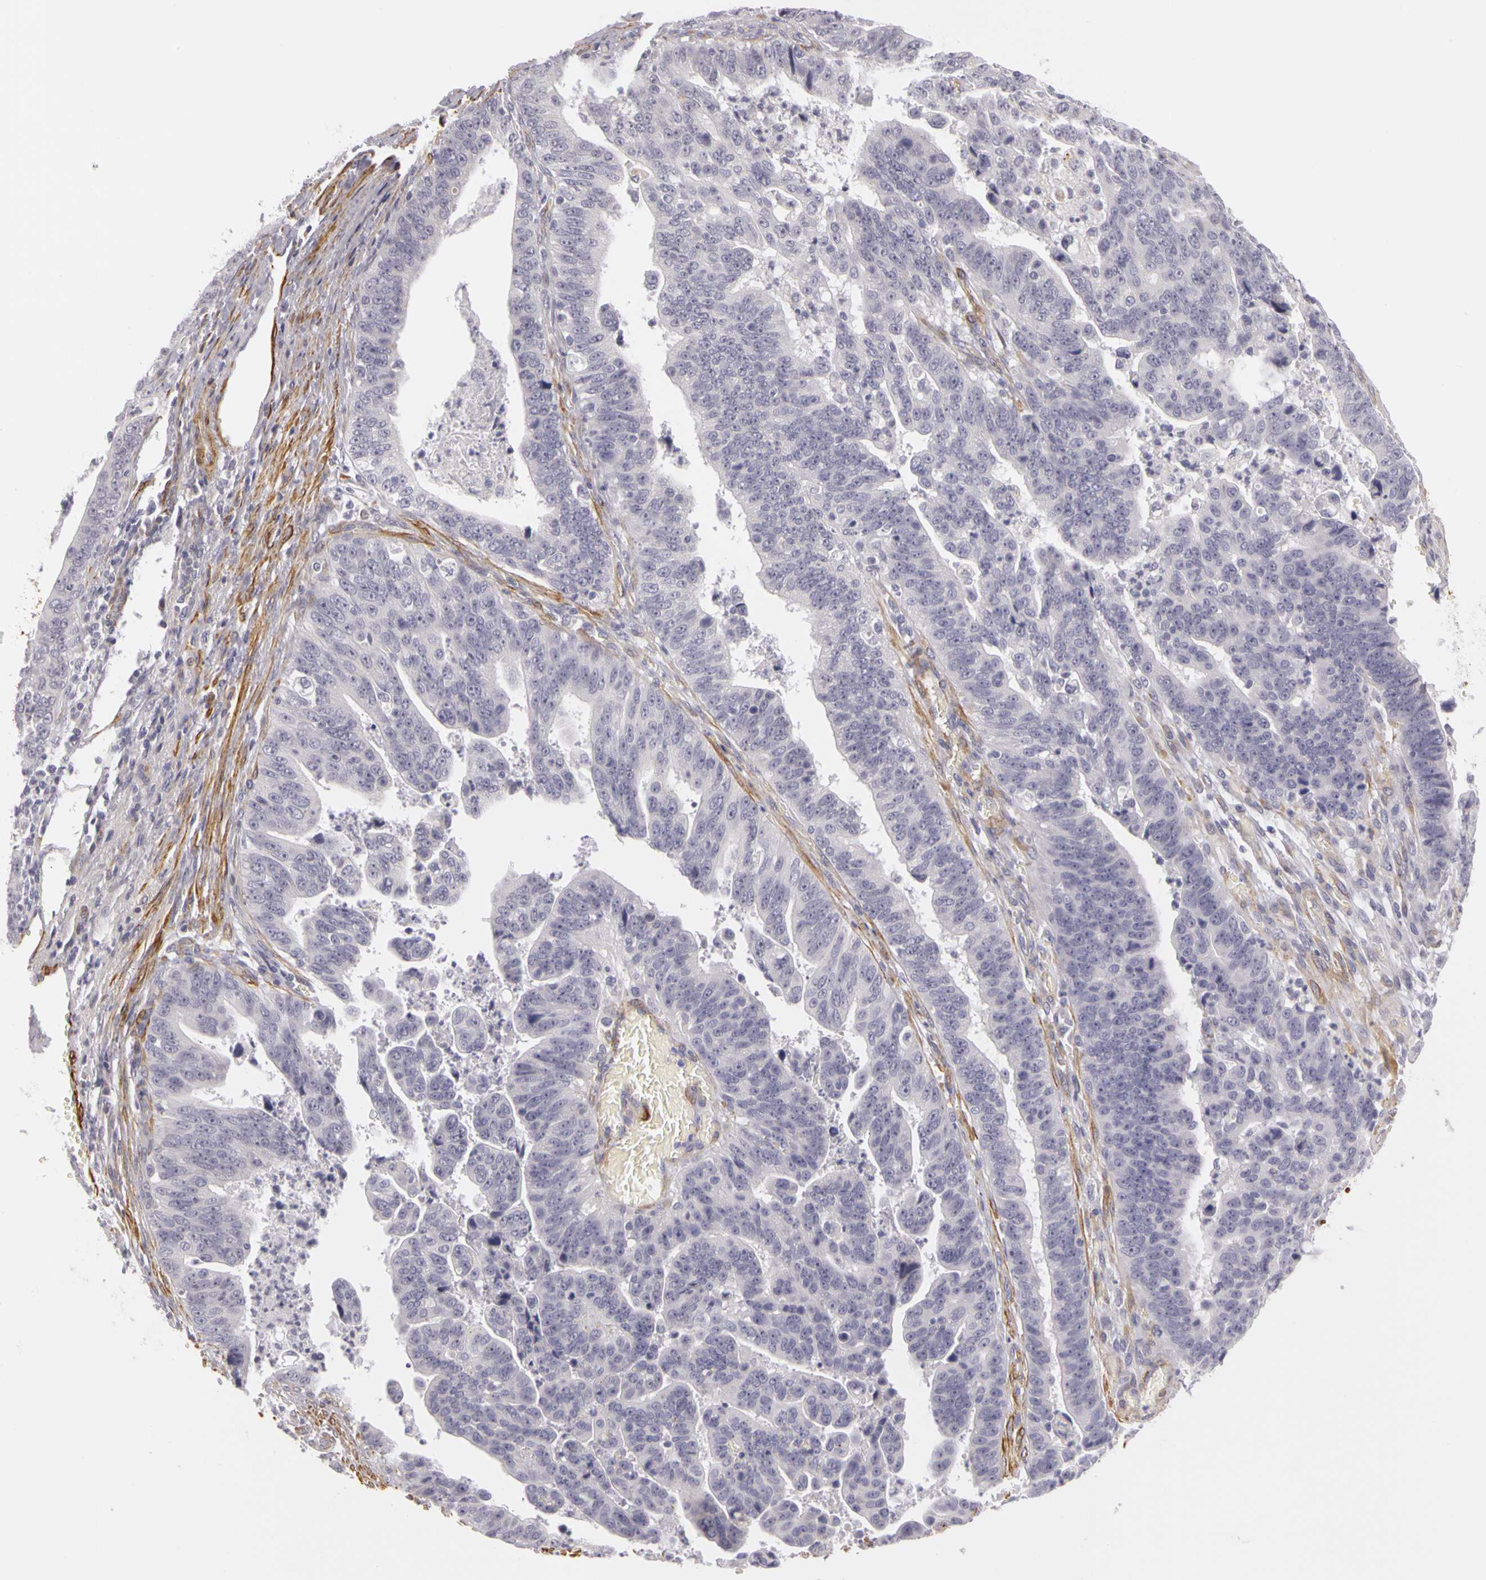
{"staining": {"intensity": "negative", "quantity": "none", "location": "none"}, "tissue": "stomach cancer", "cell_type": "Tumor cells", "image_type": "cancer", "snomed": [{"axis": "morphology", "description": "Adenocarcinoma, NOS"}, {"axis": "topography", "description": "Stomach, upper"}], "caption": "Immunohistochemistry histopathology image of neoplastic tissue: stomach adenocarcinoma stained with DAB exhibits no significant protein expression in tumor cells. Brightfield microscopy of IHC stained with DAB (brown) and hematoxylin (blue), captured at high magnification.", "gene": "CNTN2", "patient": {"sex": "female", "age": 50}}